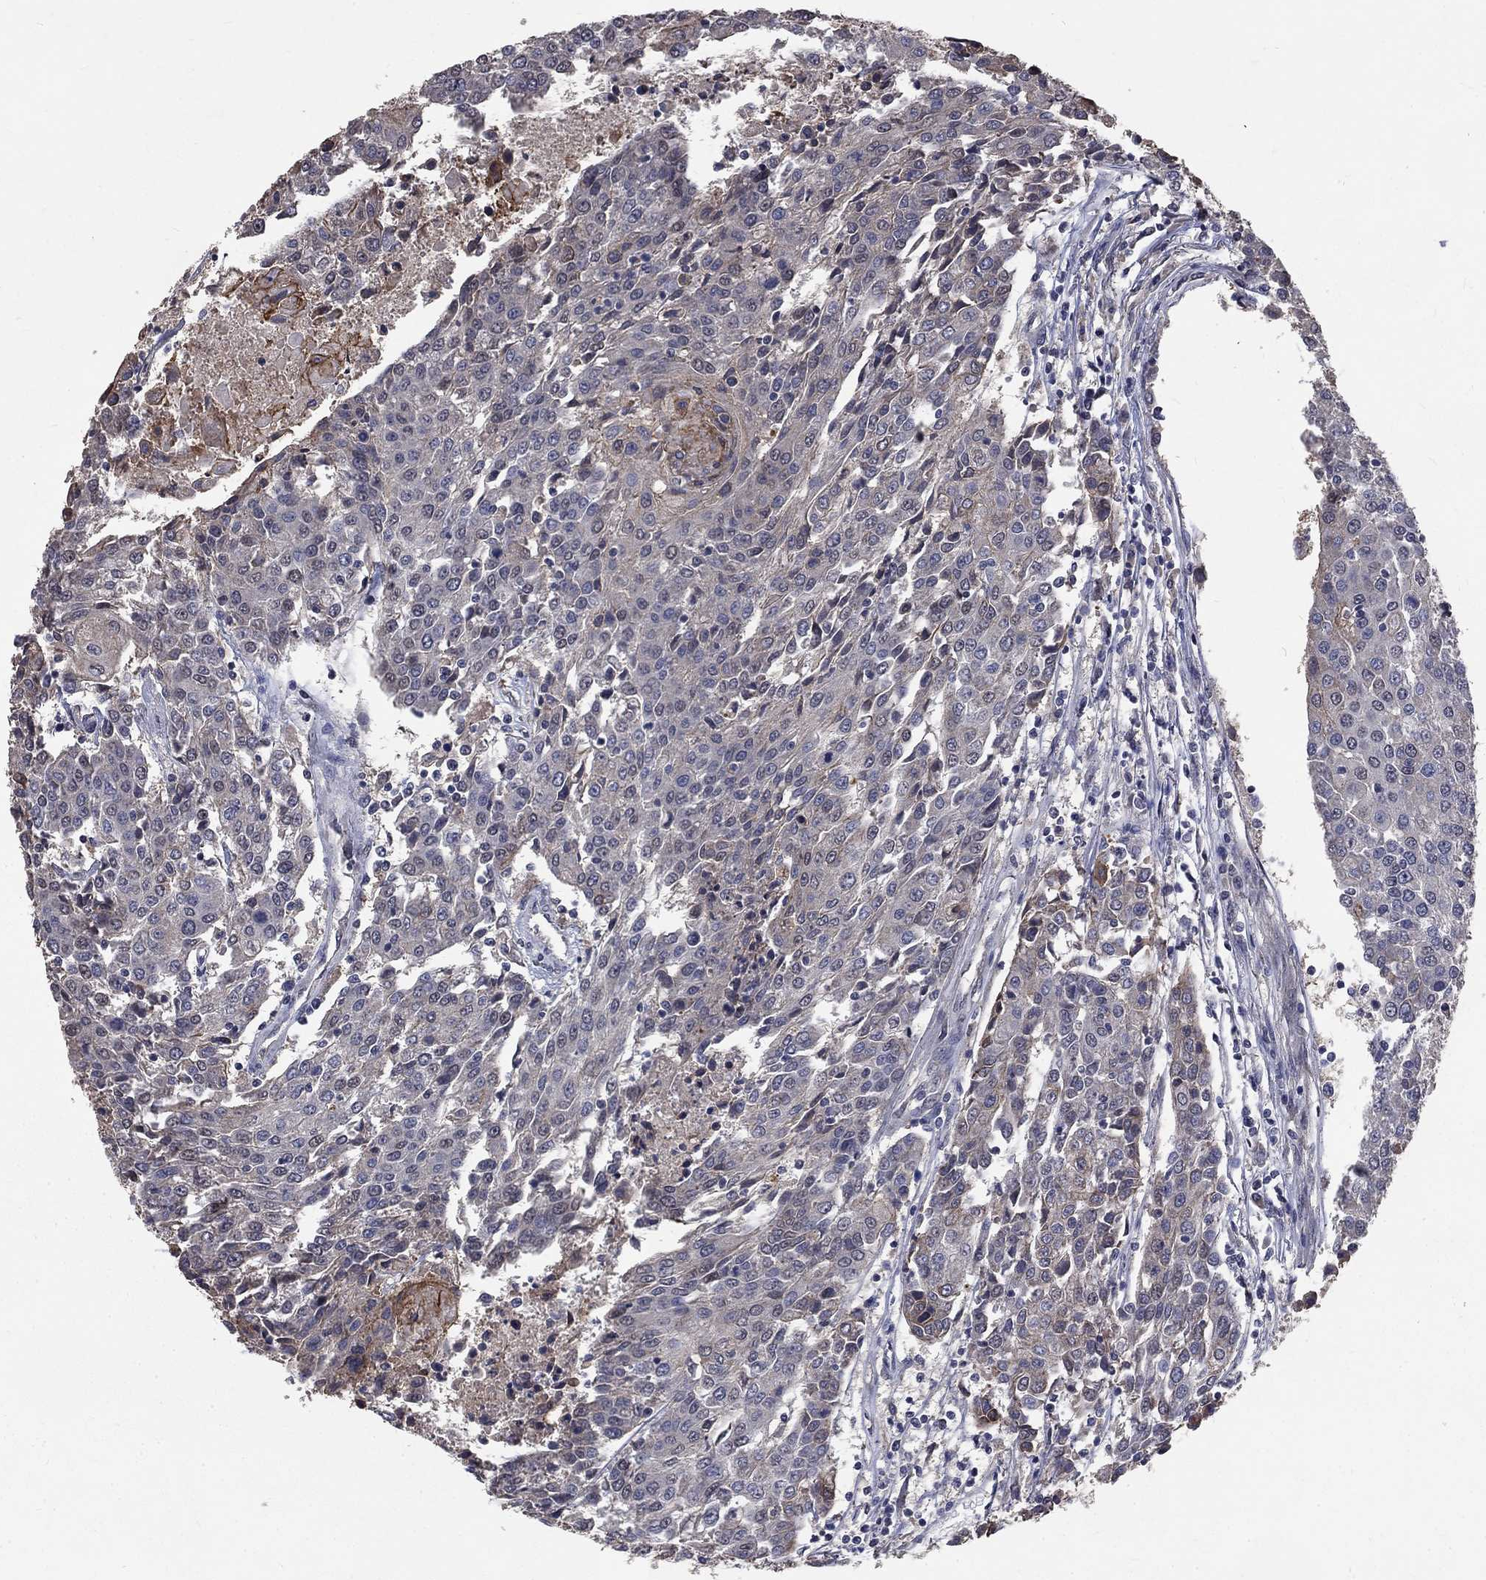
{"staining": {"intensity": "negative", "quantity": "none", "location": "none"}, "tissue": "urothelial cancer", "cell_type": "Tumor cells", "image_type": "cancer", "snomed": [{"axis": "morphology", "description": "Urothelial carcinoma, High grade"}, {"axis": "topography", "description": "Urinary bladder"}], "caption": "A high-resolution histopathology image shows immunohistochemistry staining of high-grade urothelial carcinoma, which displays no significant positivity in tumor cells.", "gene": "CHST5", "patient": {"sex": "female", "age": 85}}